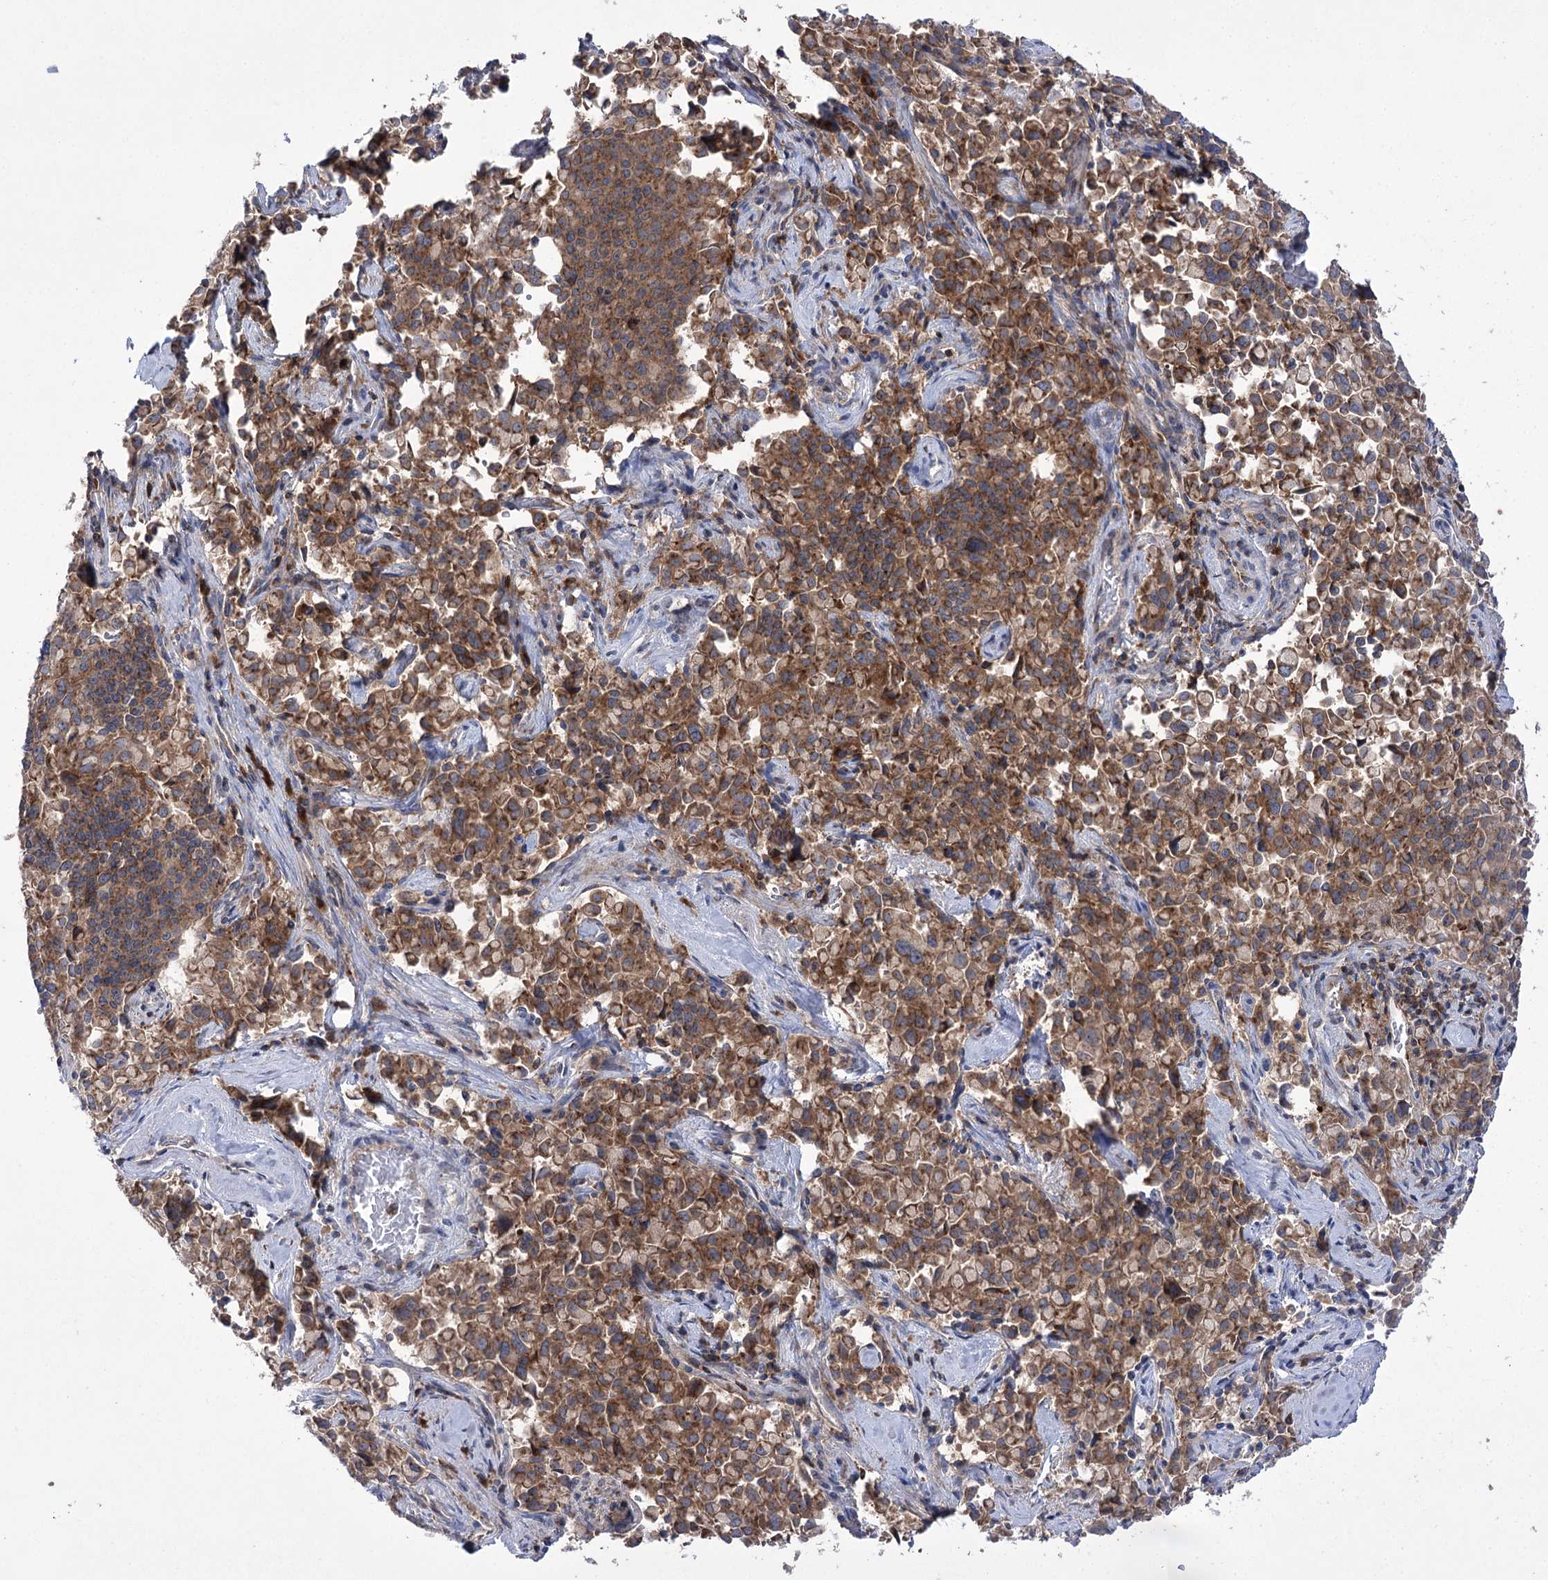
{"staining": {"intensity": "weak", "quantity": "25%-75%", "location": "cytoplasmic/membranous"}, "tissue": "pancreatic cancer", "cell_type": "Tumor cells", "image_type": "cancer", "snomed": [{"axis": "morphology", "description": "Adenocarcinoma, NOS"}, {"axis": "topography", "description": "Pancreas"}], "caption": "Pancreatic adenocarcinoma tissue displays weak cytoplasmic/membranous positivity in approximately 25%-75% of tumor cells", "gene": "ZNF622", "patient": {"sex": "male", "age": 65}}